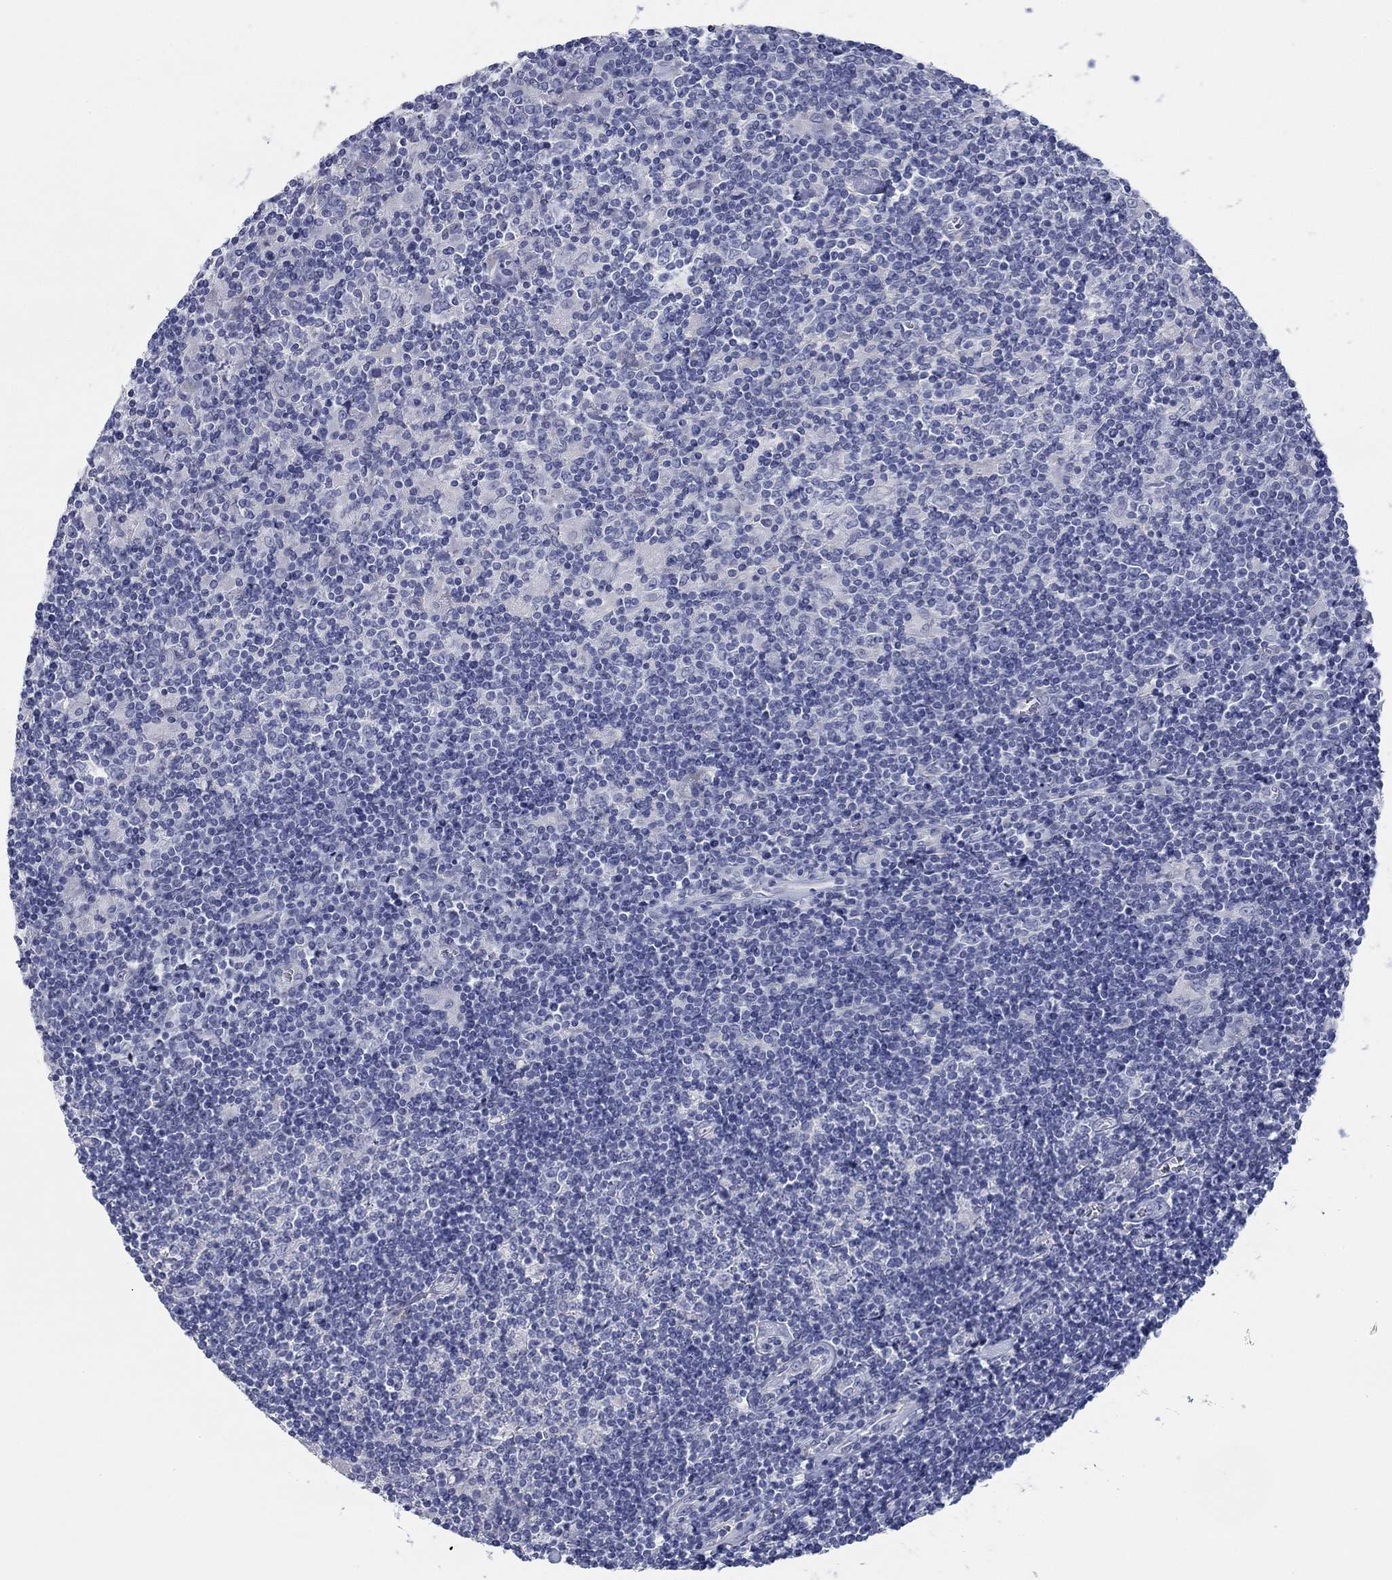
{"staining": {"intensity": "negative", "quantity": "none", "location": "none"}, "tissue": "lymphoma", "cell_type": "Tumor cells", "image_type": "cancer", "snomed": [{"axis": "morphology", "description": "Hodgkin's disease, NOS"}, {"axis": "topography", "description": "Lymph node"}], "caption": "This is an immunohistochemistry histopathology image of lymphoma. There is no positivity in tumor cells.", "gene": "APOC3", "patient": {"sex": "male", "age": 40}}